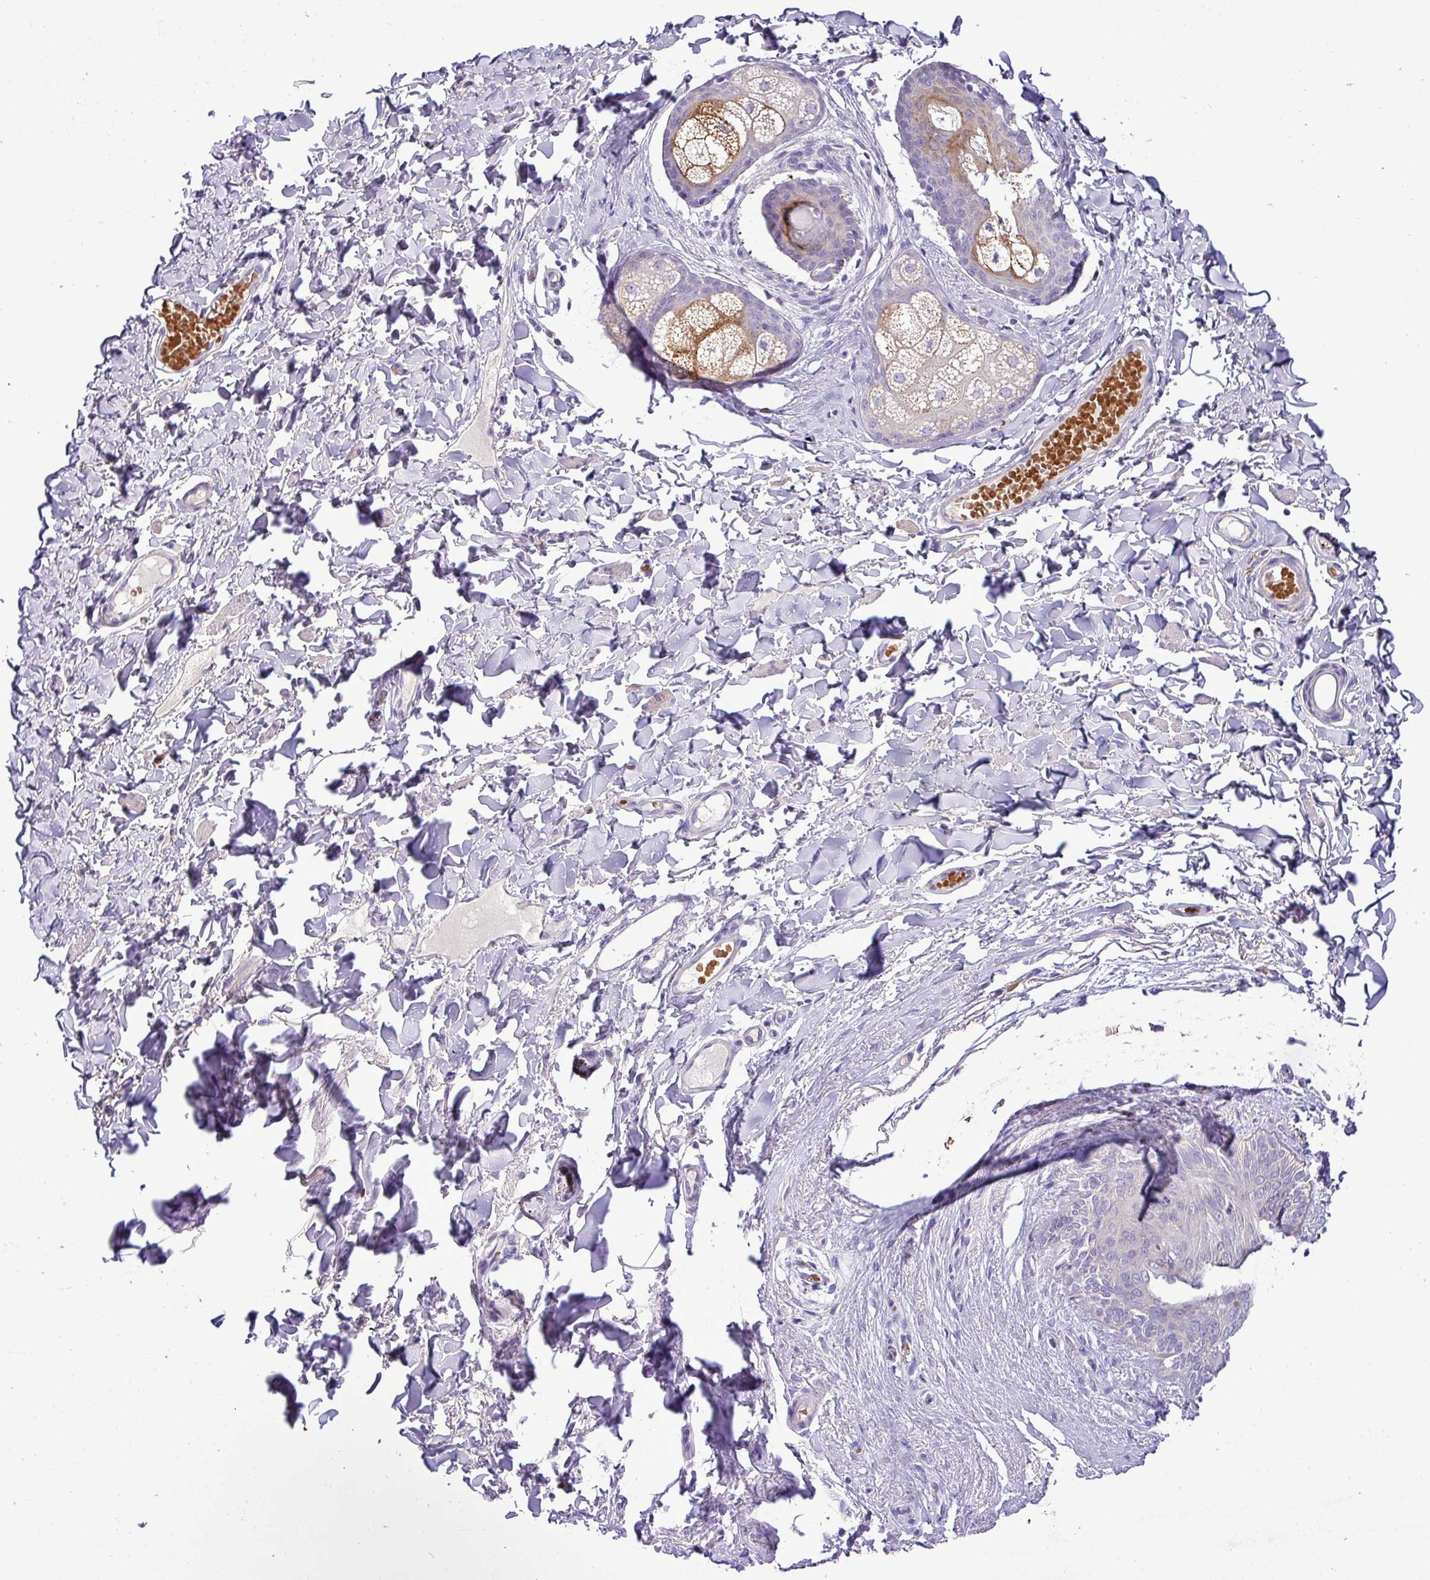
{"staining": {"intensity": "moderate", "quantity": "<25%", "location": "cytoplasmic/membranous"}, "tissue": "skin", "cell_type": "Epidermal cells", "image_type": "normal", "snomed": [{"axis": "morphology", "description": "Normal tissue, NOS"}, {"axis": "topography", "description": "Vulva"}], "caption": "Protein positivity by immunohistochemistry reveals moderate cytoplasmic/membranous staining in about <25% of epidermal cells in unremarkable skin. The staining is performed using DAB brown chromogen to label protein expression. The nuclei are counter-stained blue using hematoxylin.", "gene": "MGAT4B", "patient": {"sex": "female", "age": 66}}